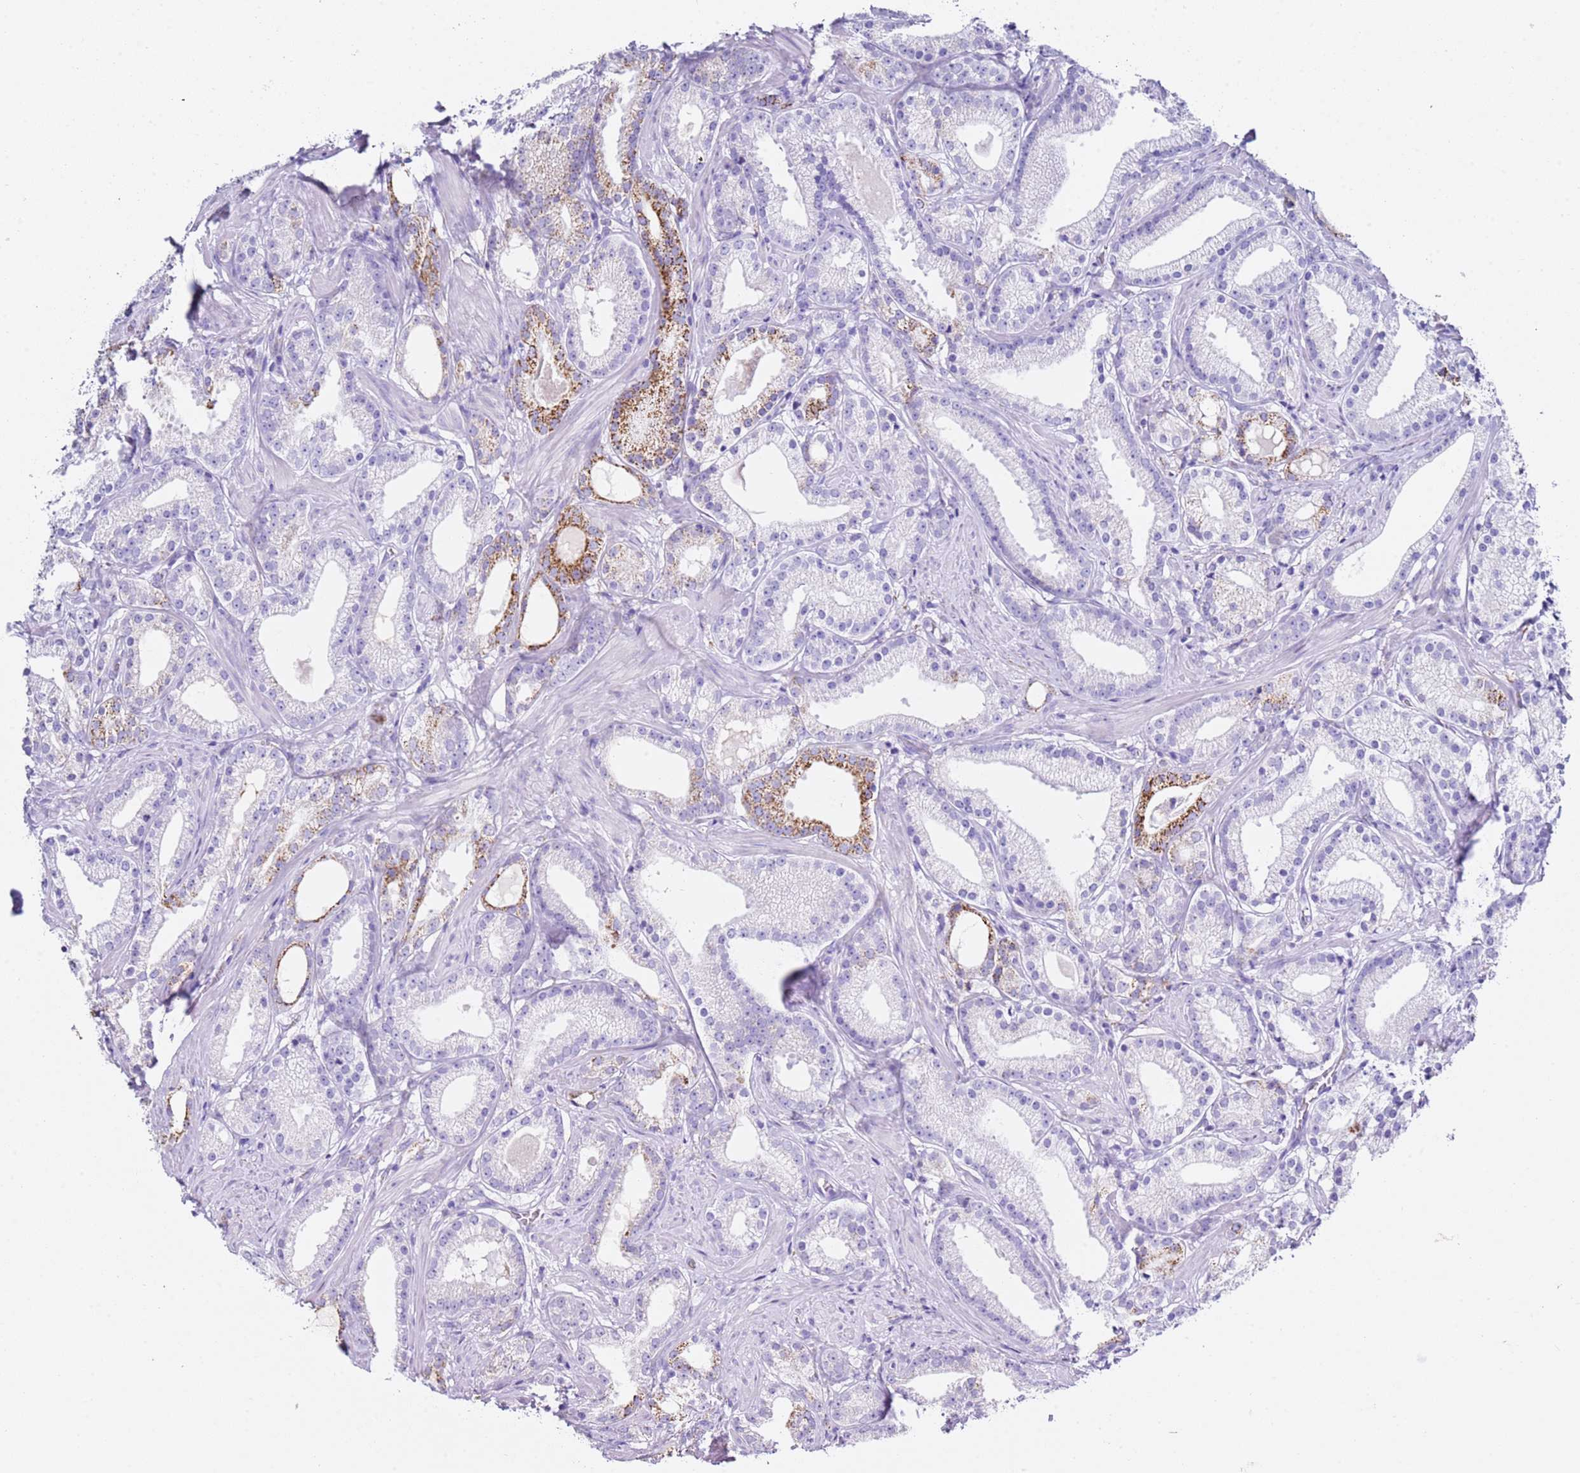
{"staining": {"intensity": "moderate", "quantity": "<25%", "location": "cytoplasmic/membranous"}, "tissue": "prostate cancer", "cell_type": "Tumor cells", "image_type": "cancer", "snomed": [{"axis": "morphology", "description": "Adenocarcinoma, Low grade"}, {"axis": "topography", "description": "Prostate"}], "caption": "Immunohistochemistry (IHC) staining of prostate adenocarcinoma (low-grade), which reveals low levels of moderate cytoplasmic/membranous positivity in about <25% of tumor cells indicating moderate cytoplasmic/membranous protein expression. The staining was performed using DAB (3,3'-diaminobenzidine) (brown) for protein detection and nuclei were counterstained in hematoxylin (blue).", "gene": "PTBP2", "patient": {"sex": "male", "age": 57}}